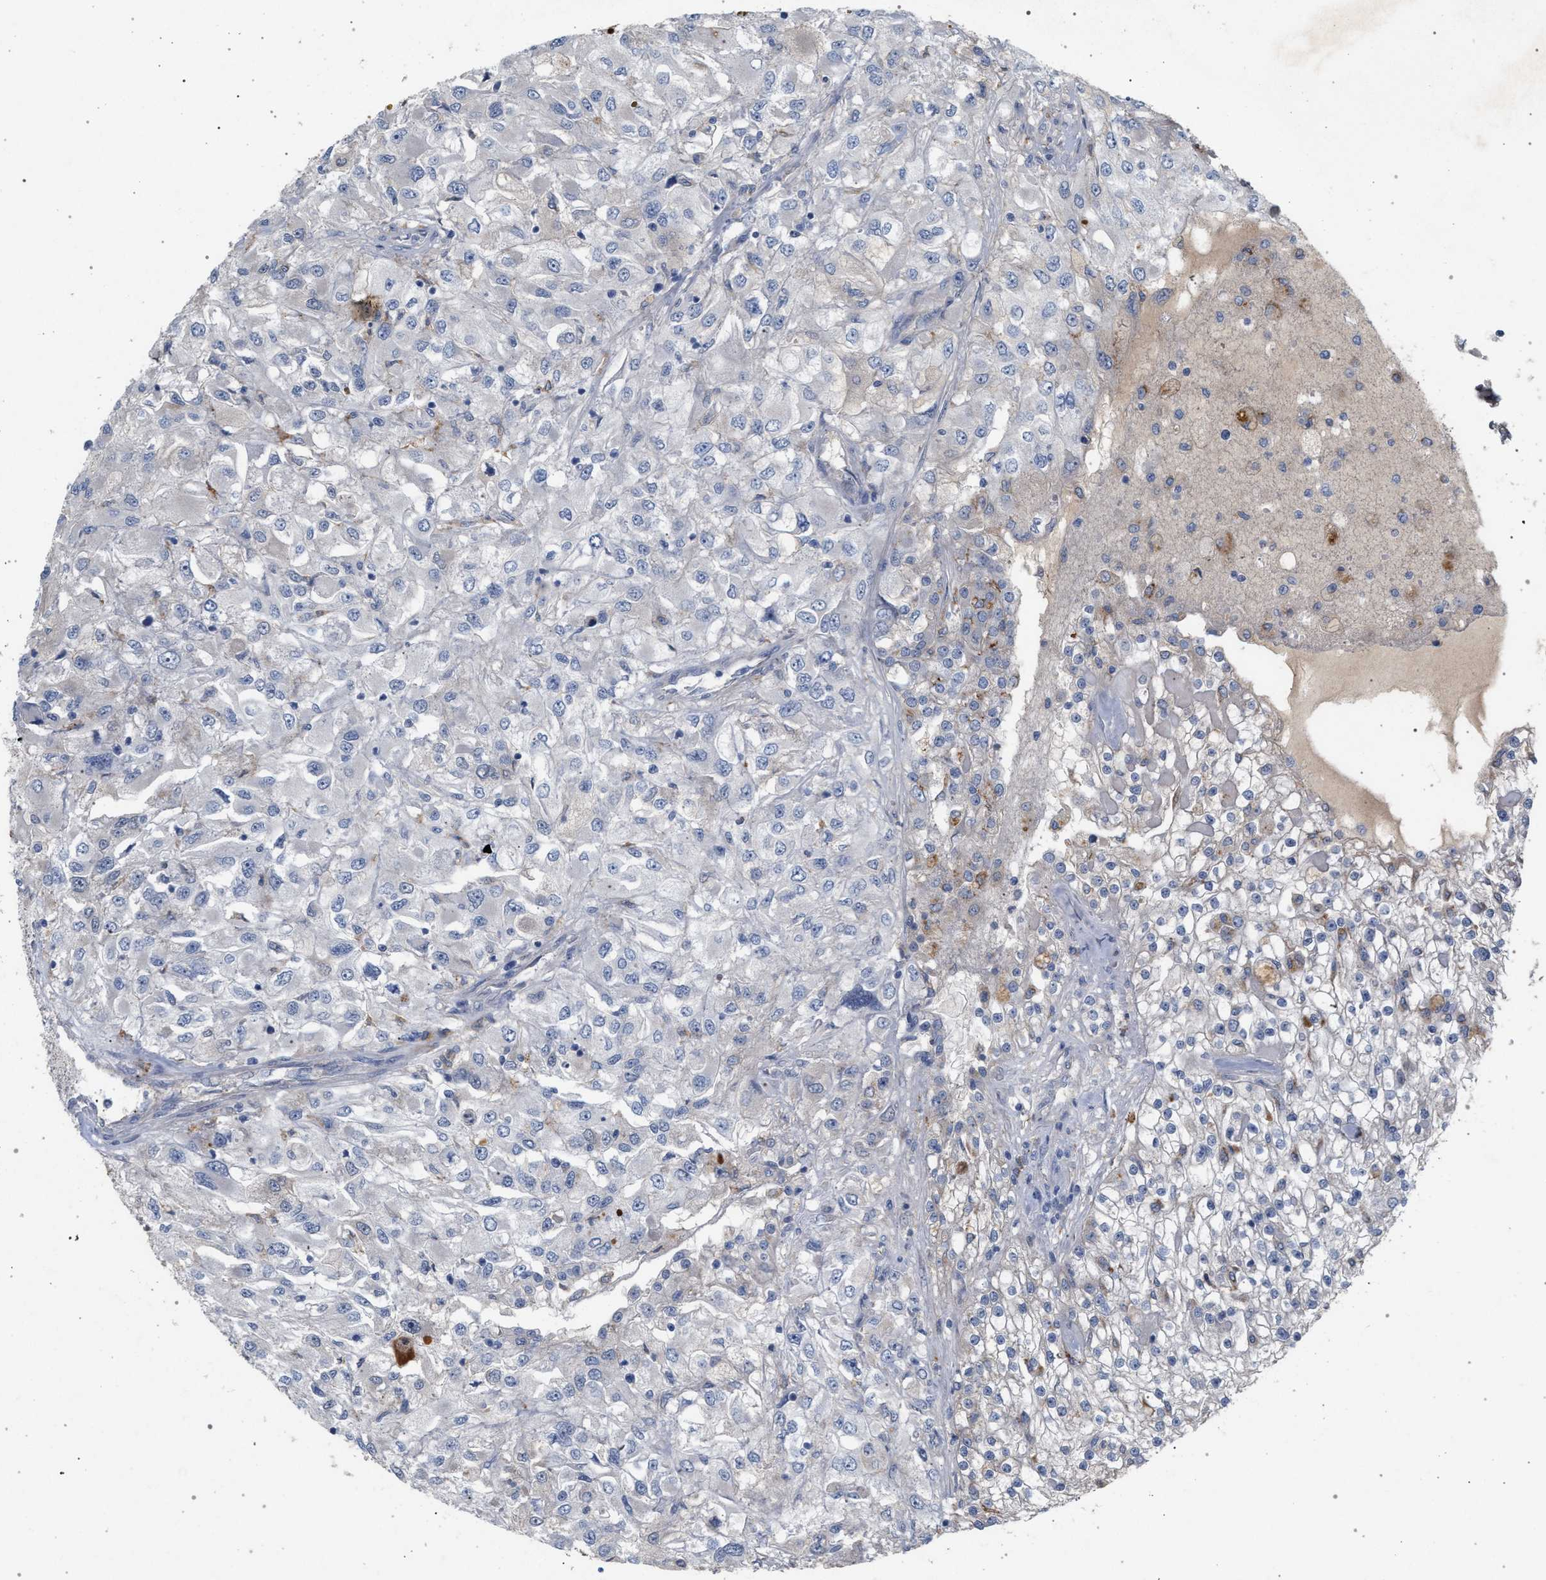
{"staining": {"intensity": "negative", "quantity": "none", "location": "none"}, "tissue": "renal cancer", "cell_type": "Tumor cells", "image_type": "cancer", "snomed": [{"axis": "morphology", "description": "Adenocarcinoma, NOS"}, {"axis": "topography", "description": "Kidney"}], "caption": "This is a image of immunohistochemistry (IHC) staining of renal cancer (adenocarcinoma), which shows no staining in tumor cells.", "gene": "MAMDC2", "patient": {"sex": "female", "age": 52}}